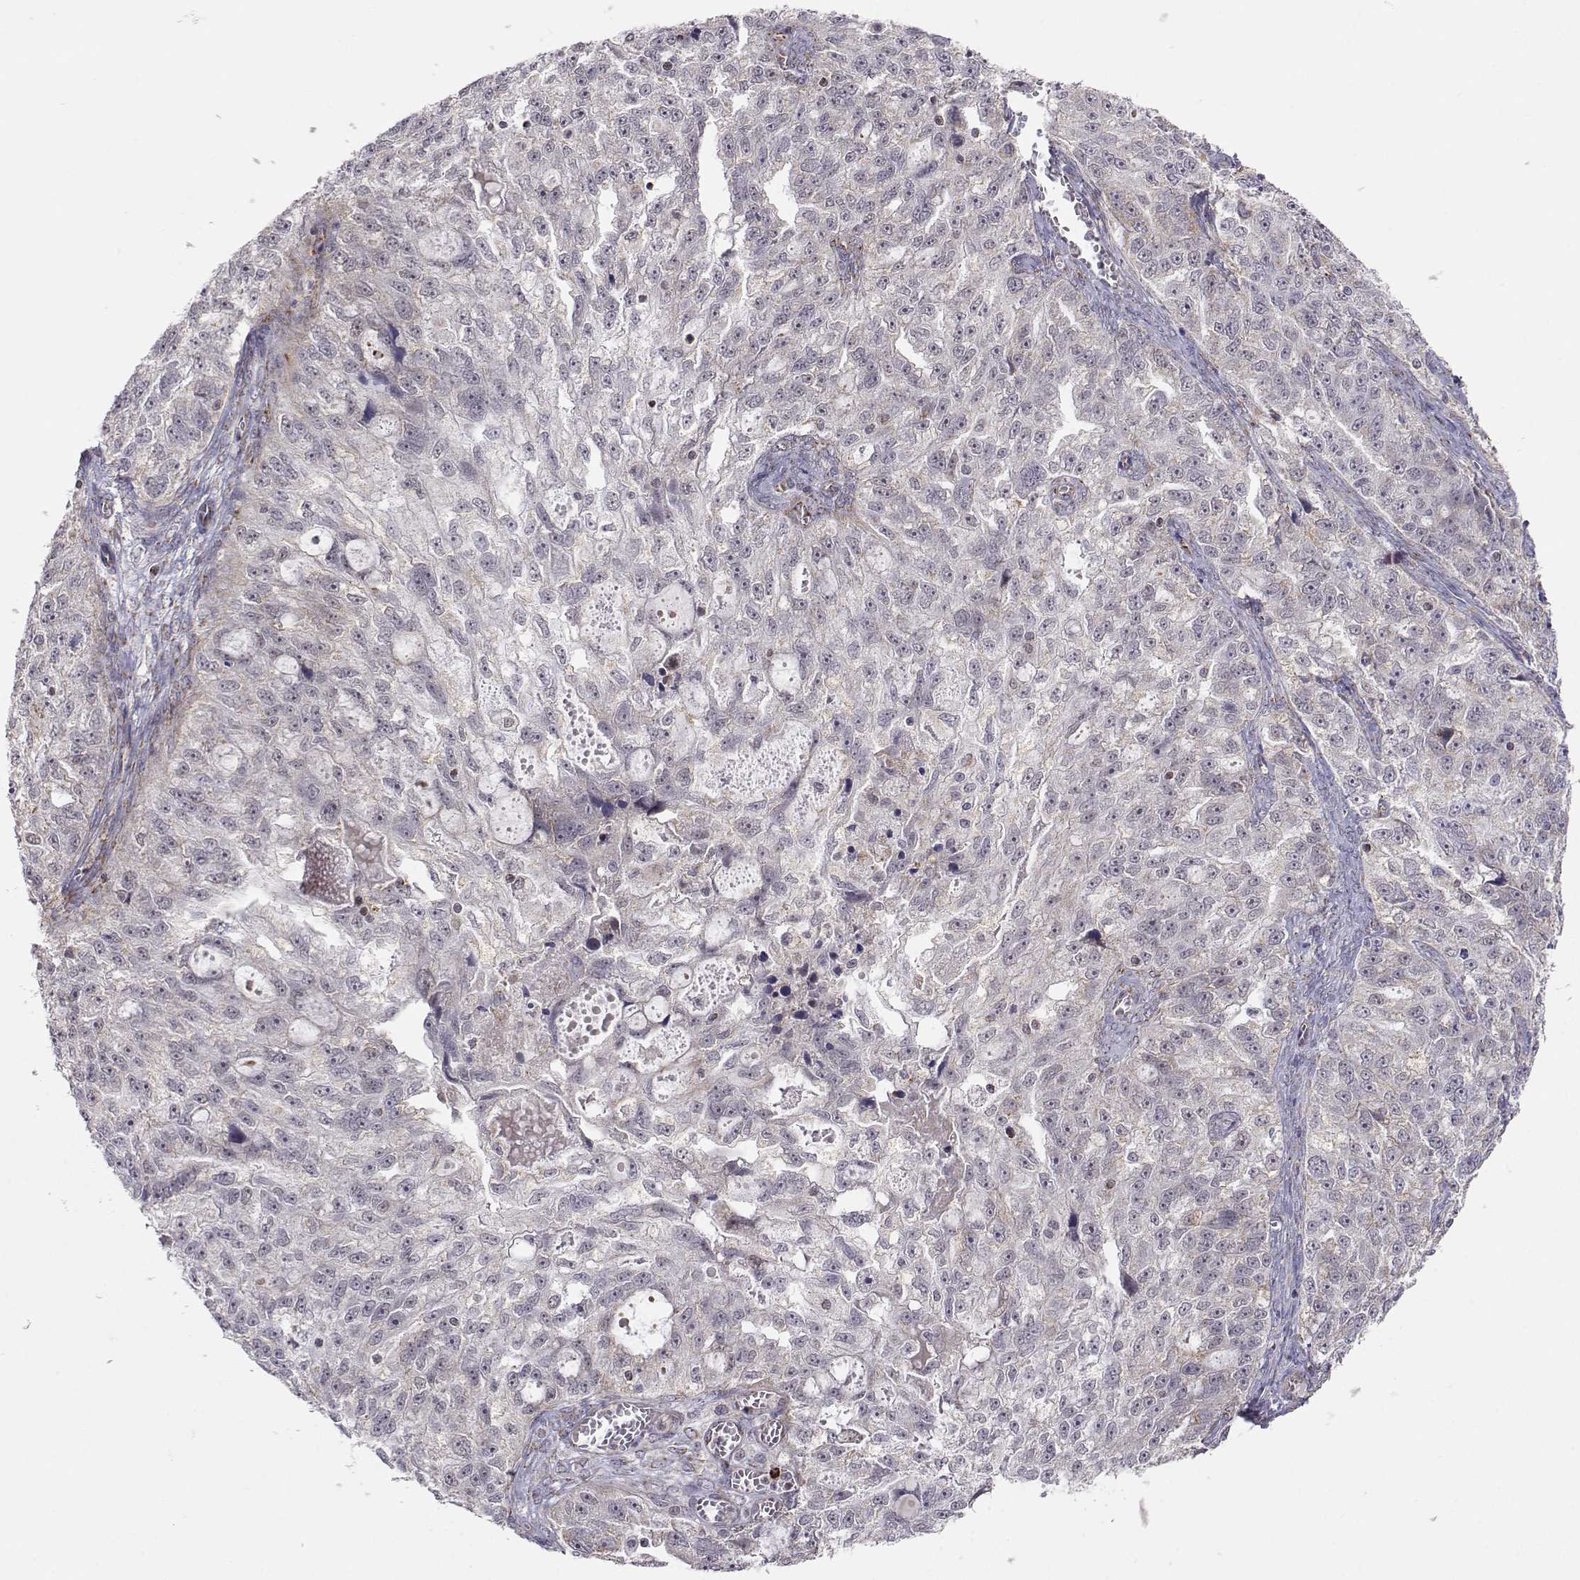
{"staining": {"intensity": "negative", "quantity": "none", "location": "none"}, "tissue": "ovarian cancer", "cell_type": "Tumor cells", "image_type": "cancer", "snomed": [{"axis": "morphology", "description": "Cystadenocarcinoma, serous, NOS"}, {"axis": "topography", "description": "Ovary"}], "caption": "High magnification brightfield microscopy of serous cystadenocarcinoma (ovarian) stained with DAB (brown) and counterstained with hematoxylin (blue): tumor cells show no significant positivity.", "gene": "EXOG", "patient": {"sex": "female", "age": 51}}